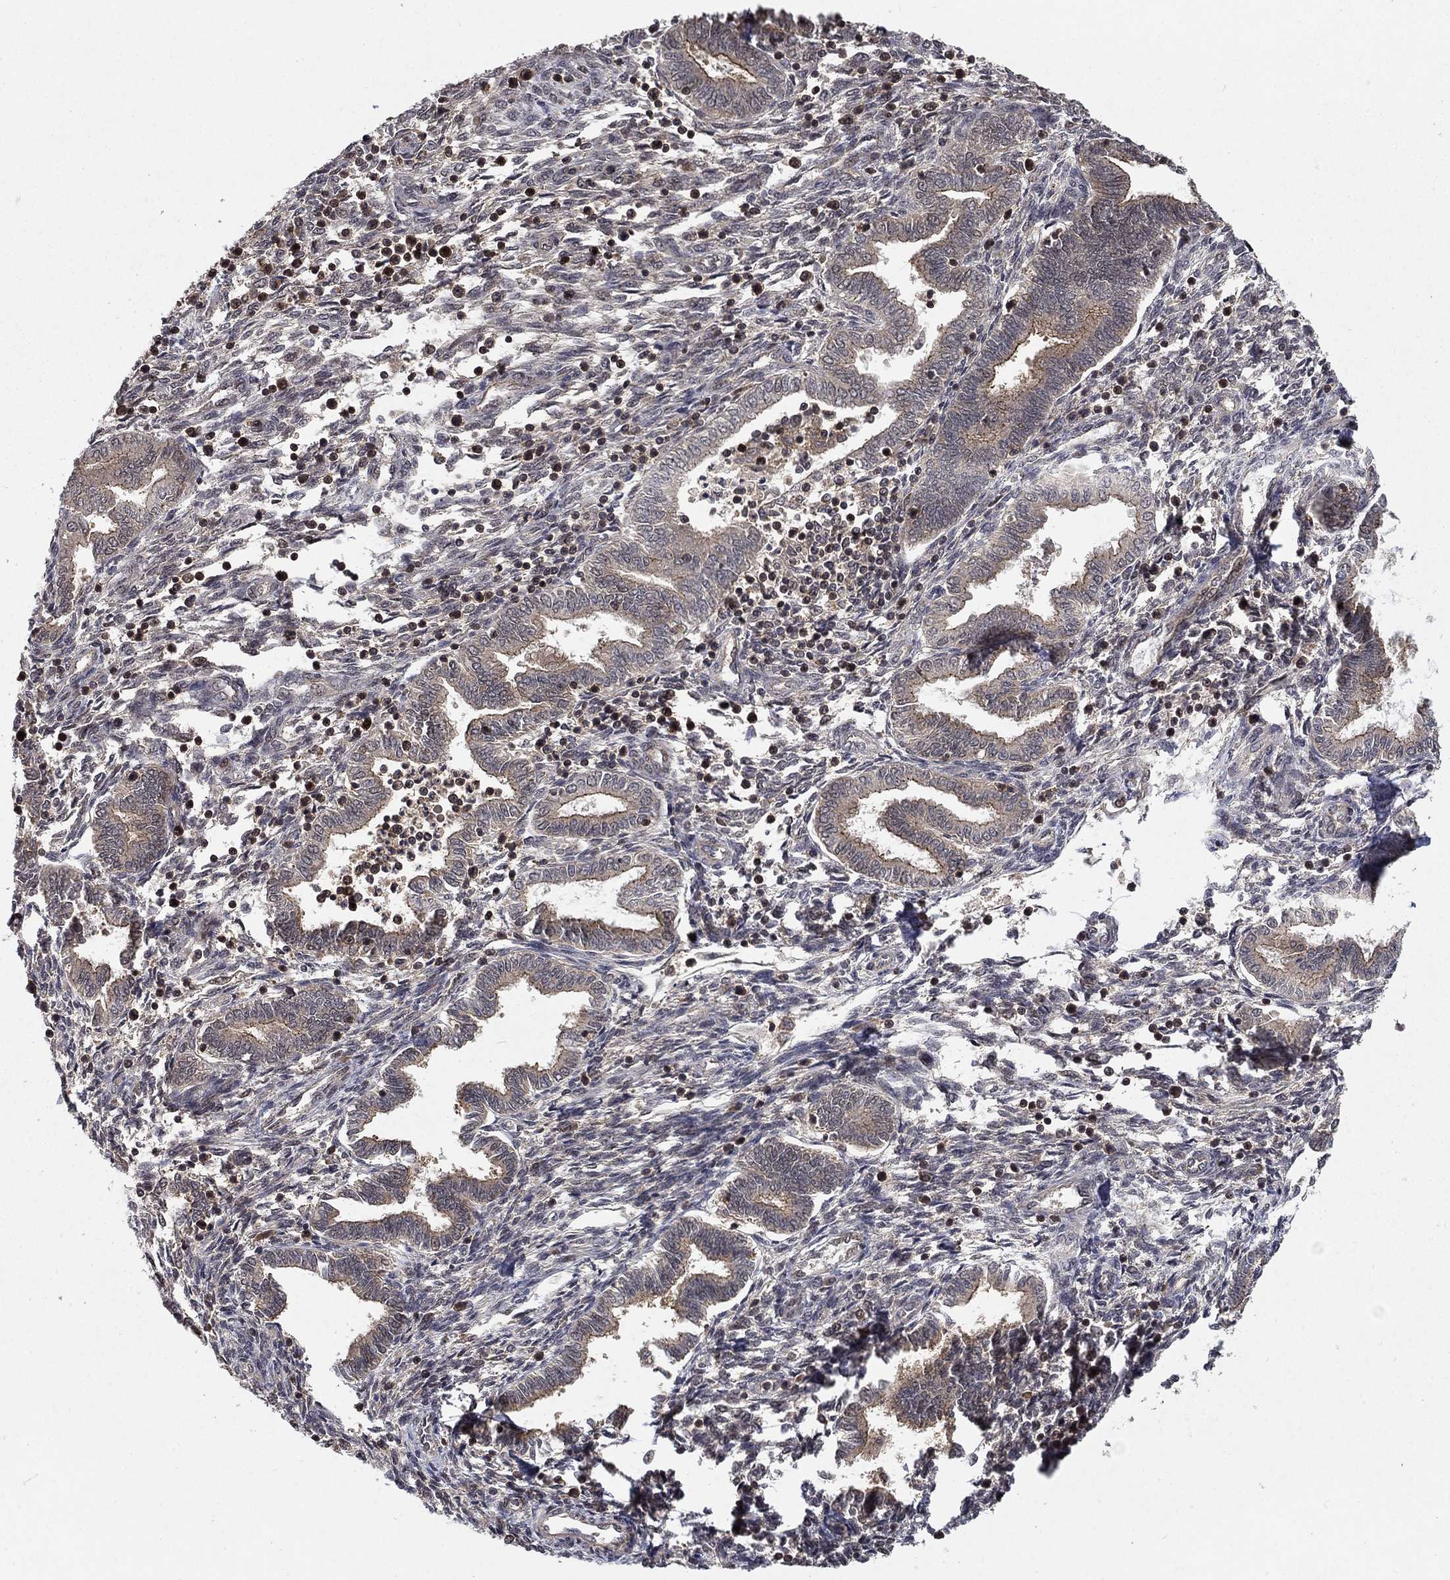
{"staining": {"intensity": "strong", "quantity": "<25%", "location": "nuclear"}, "tissue": "endometrium", "cell_type": "Cells in endometrial stroma", "image_type": "normal", "snomed": [{"axis": "morphology", "description": "Normal tissue, NOS"}, {"axis": "topography", "description": "Endometrium"}], "caption": "About <25% of cells in endometrial stroma in unremarkable human endometrium show strong nuclear protein positivity as visualized by brown immunohistochemical staining.", "gene": "CCDC66", "patient": {"sex": "female", "age": 42}}